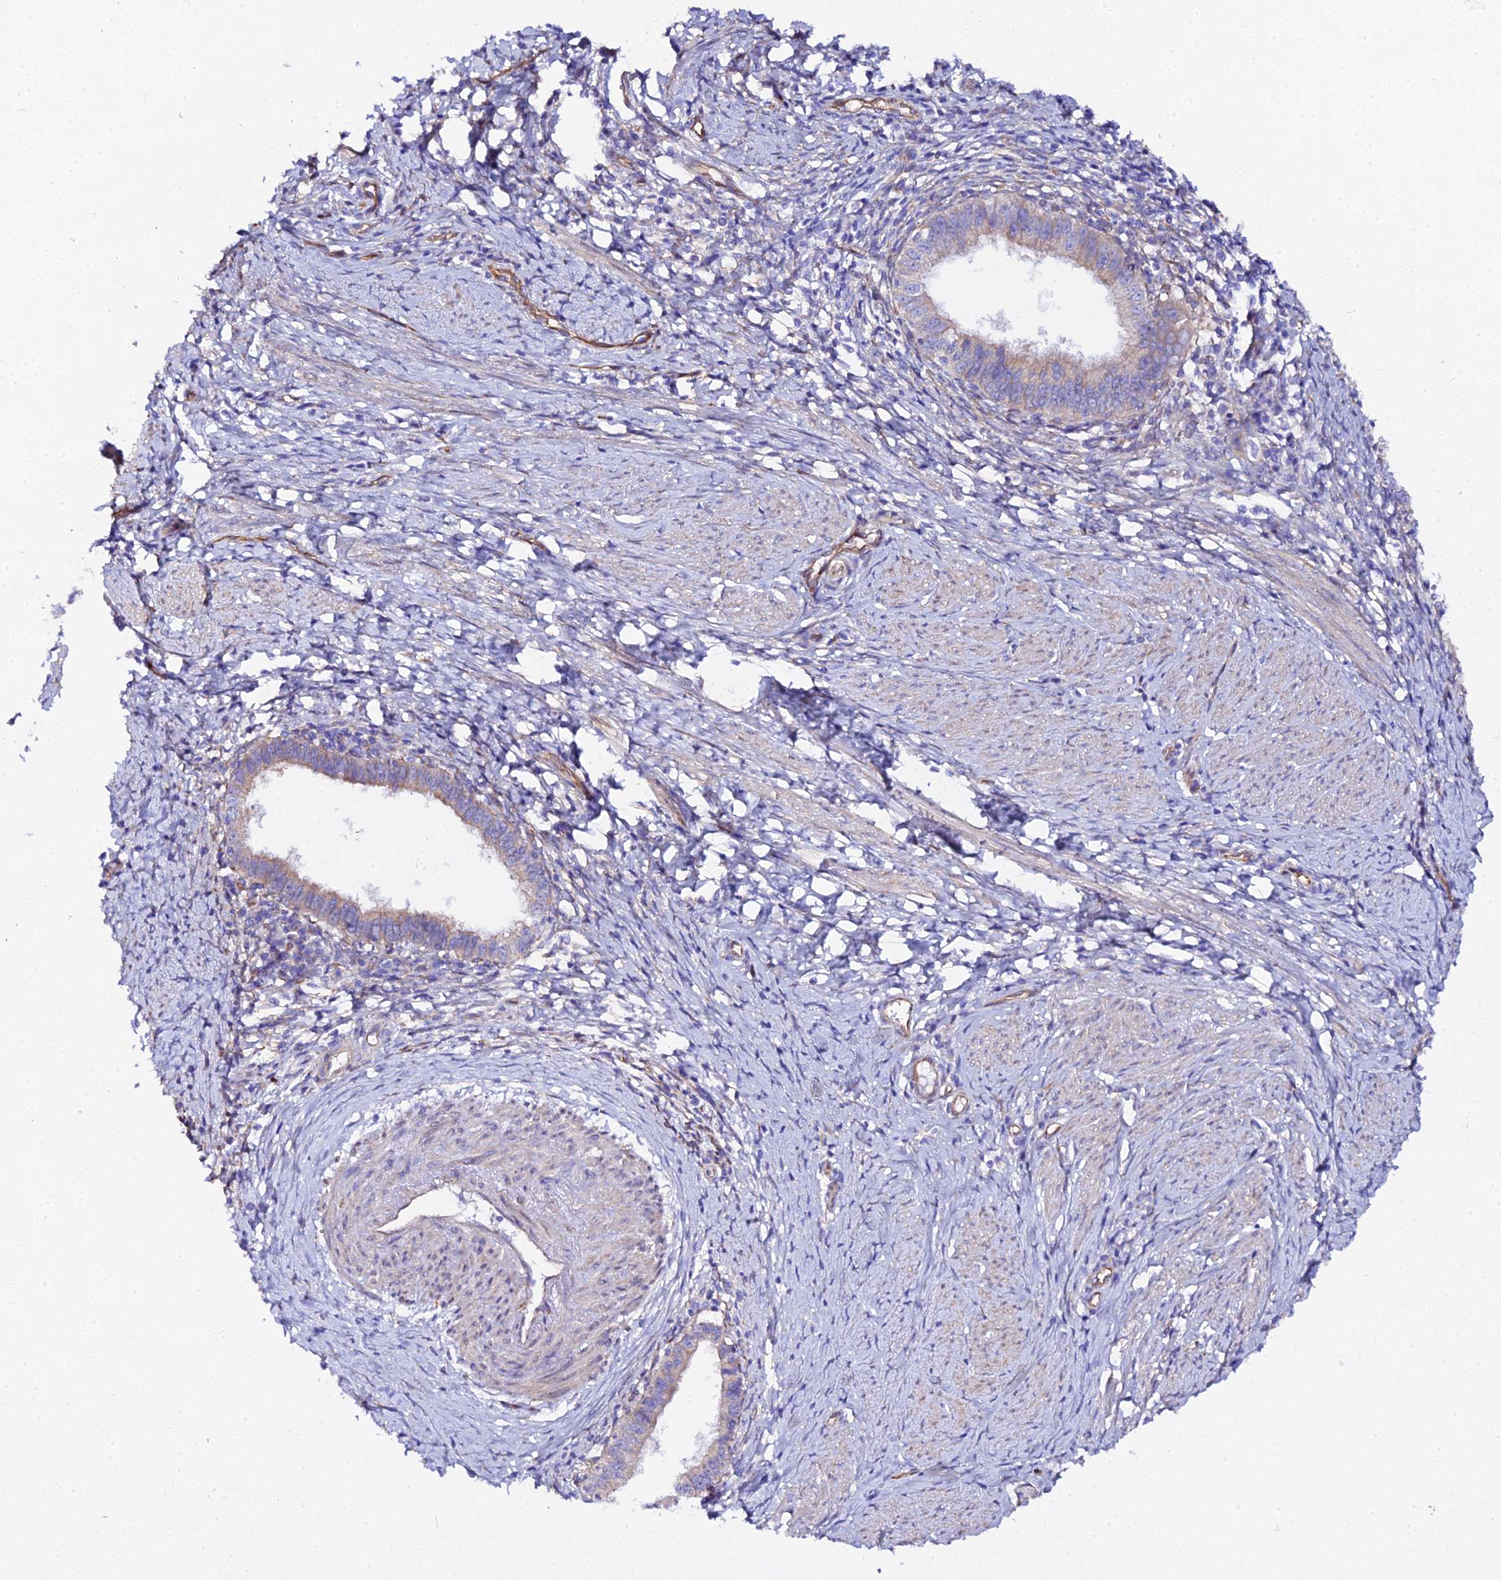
{"staining": {"intensity": "weak", "quantity": "25%-75%", "location": "cytoplasmic/membranous"}, "tissue": "cervical cancer", "cell_type": "Tumor cells", "image_type": "cancer", "snomed": [{"axis": "morphology", "description": "Adenocarcinoma, NOS"}, {"axis": "topography", "description": "Cervix"}], "caption": "Human cervical adenocarcinoma stained with a brown dye reveals weak cytoplasmic/membranous positive staining in approximately 25%-75% of tumor cells.", "gene": "CFAP45", "patient": {"sex": "female", "age": 36}}